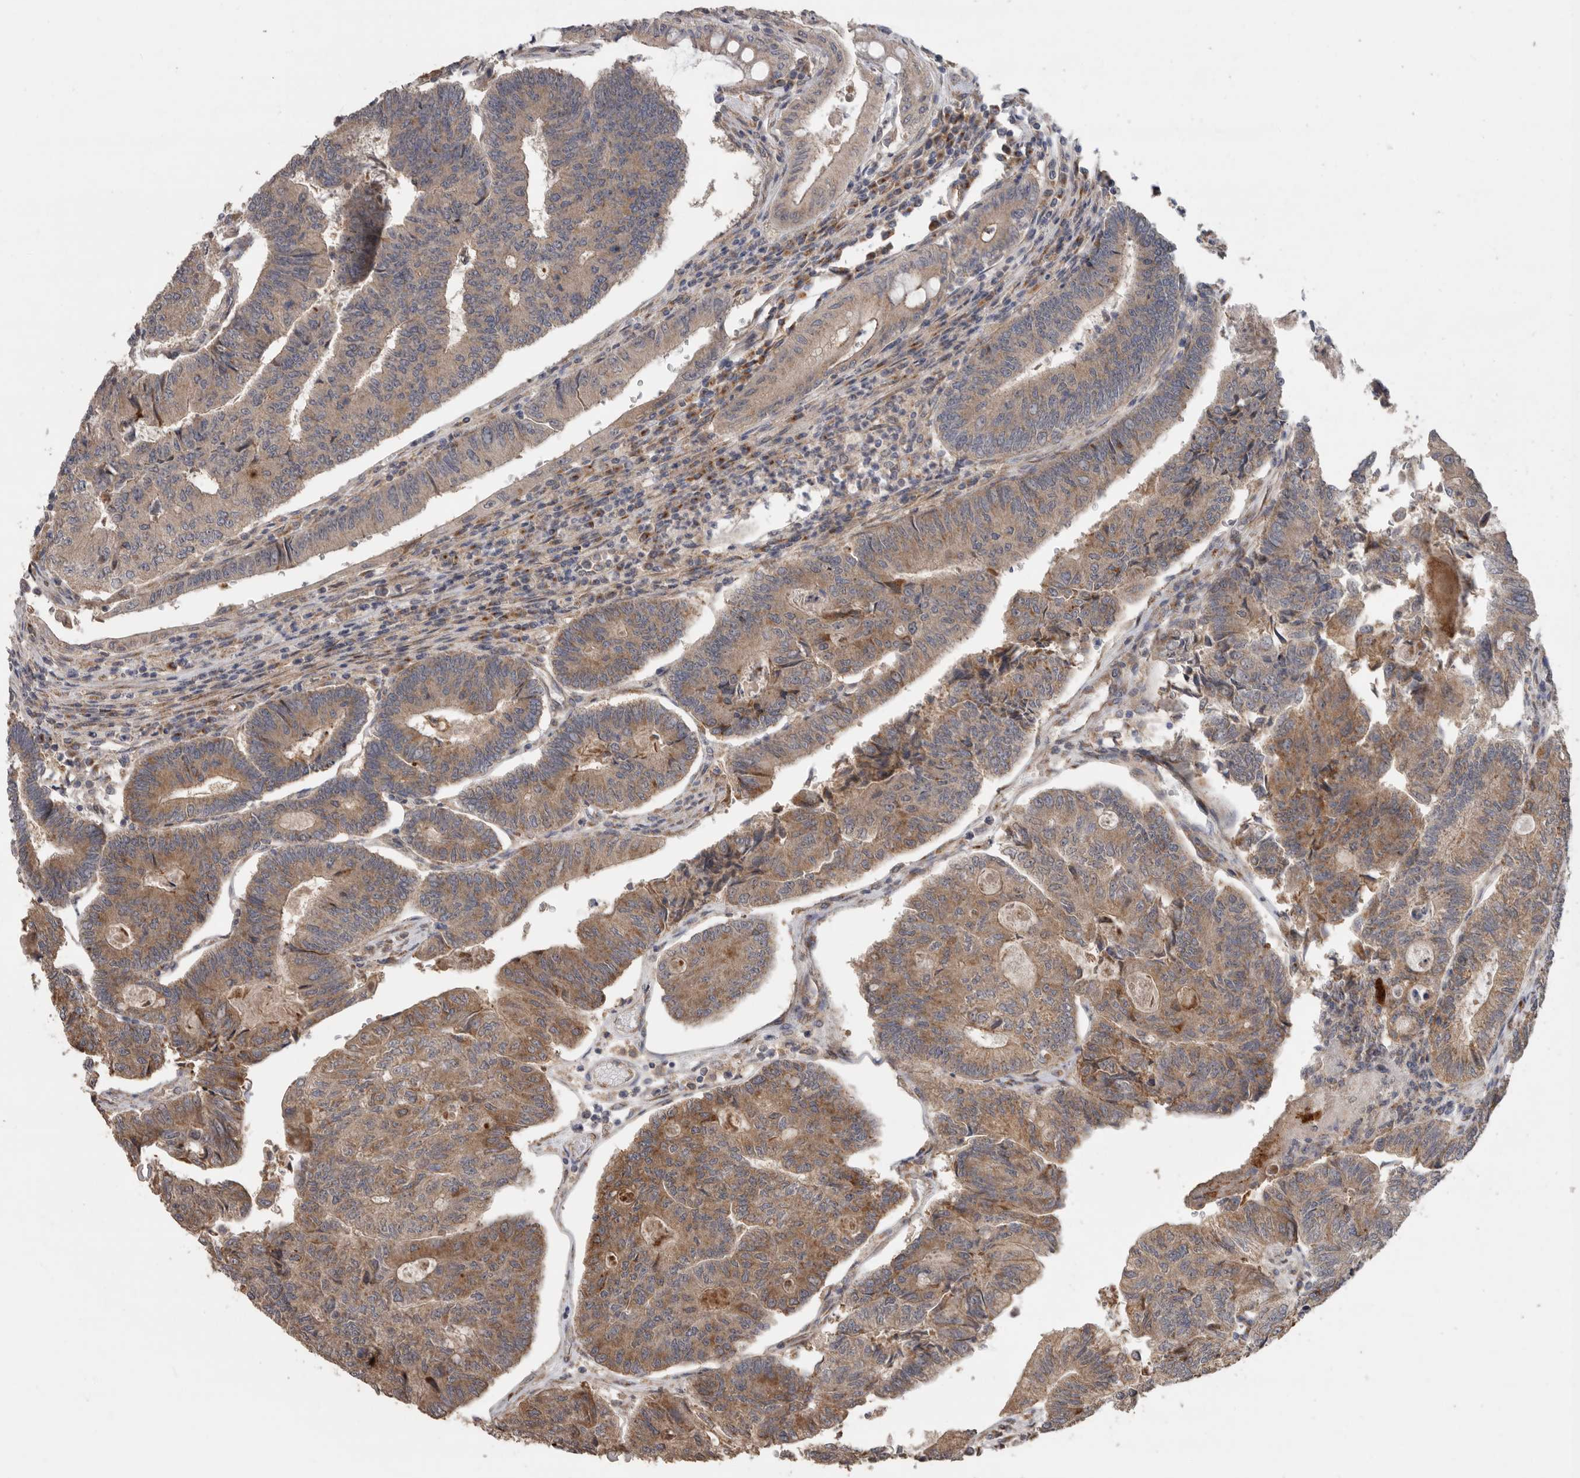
{"staining": {"intensity": "moderate", "quantity": ">75%", "location": "cytoplasmic/membranous"}, "tissue": "colorectal cancer", "cell_type": "Tumor cells", "image_type": "cancer", "snomed": [{"axis": "morphology", "description": "Adenocarcinoma, NOS"}, {"axis": "topography", "description": "Colon"}], "caption": "This photomicrograph displays immunohistochemistry (IHC) staining of adenocarcinoma (colorectal), with medium moderate cytoplasmic/membranous staining in approximately >75% of tumor cells.", "gene": "PODXL2", "patient": {"sex": "female", "age": 67}}